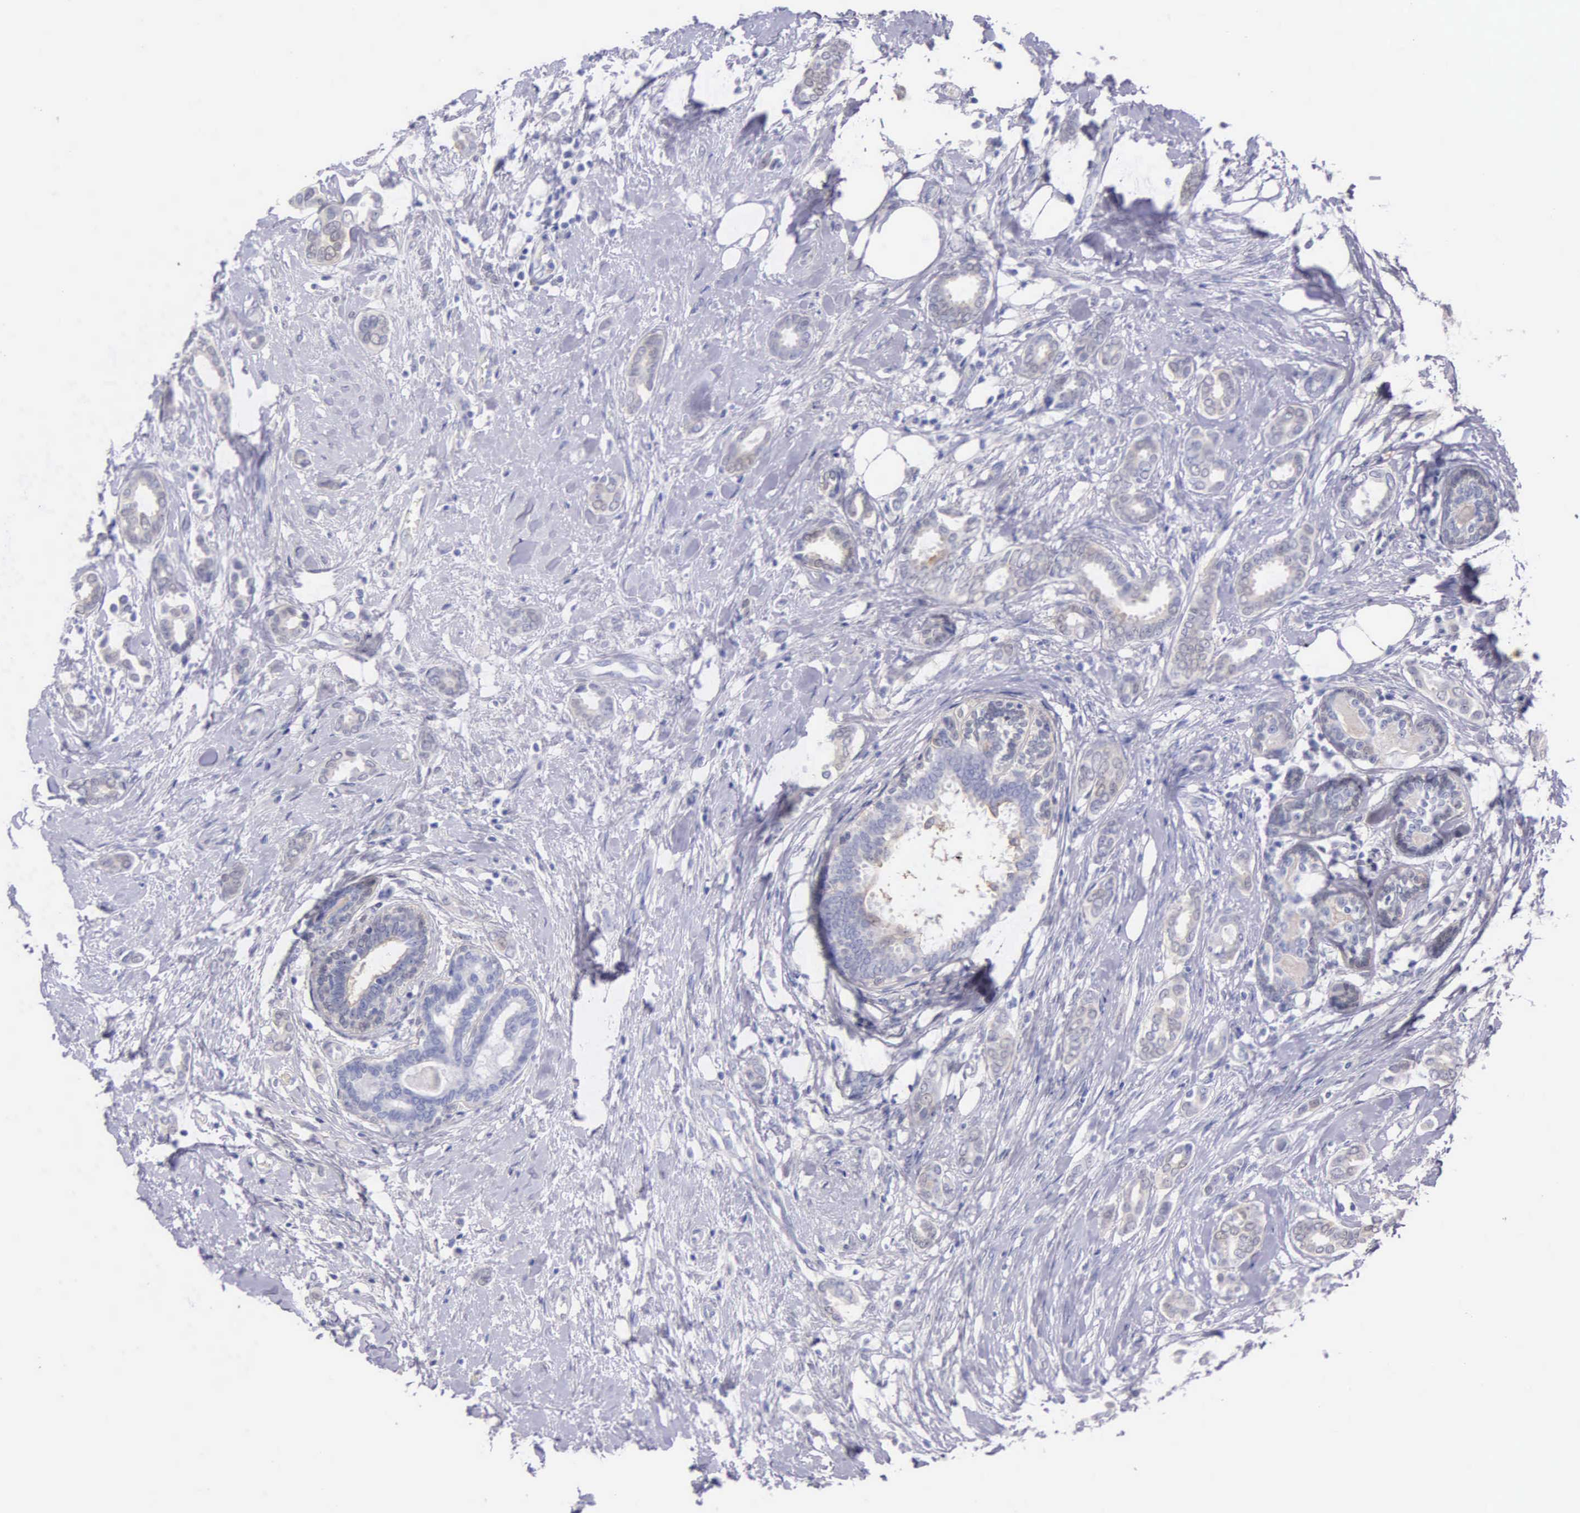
{"staining": {"intensity": "negative", "quantity": "none", "location": "none"}, "tissue": "breast cancer", "cell_type": "Tumor cells", "image_type": "cancer", "snomed": [{"axis": "morphology", "description": "Duct carcinoma"}, {"axis": "topography", "description": "Breast"}], "caption": "IHC histopathology image of neoplastic tissue: breast cancer stained with DAB exhibits no significant protein positivity in tumor cells. (Brightfield microscopy of DAB (3,3'-diaminobenzidine) immunohistochemistry at high magnification).", "gene": "GSTT2", "patient": {"sex": "female", "age": 50}}